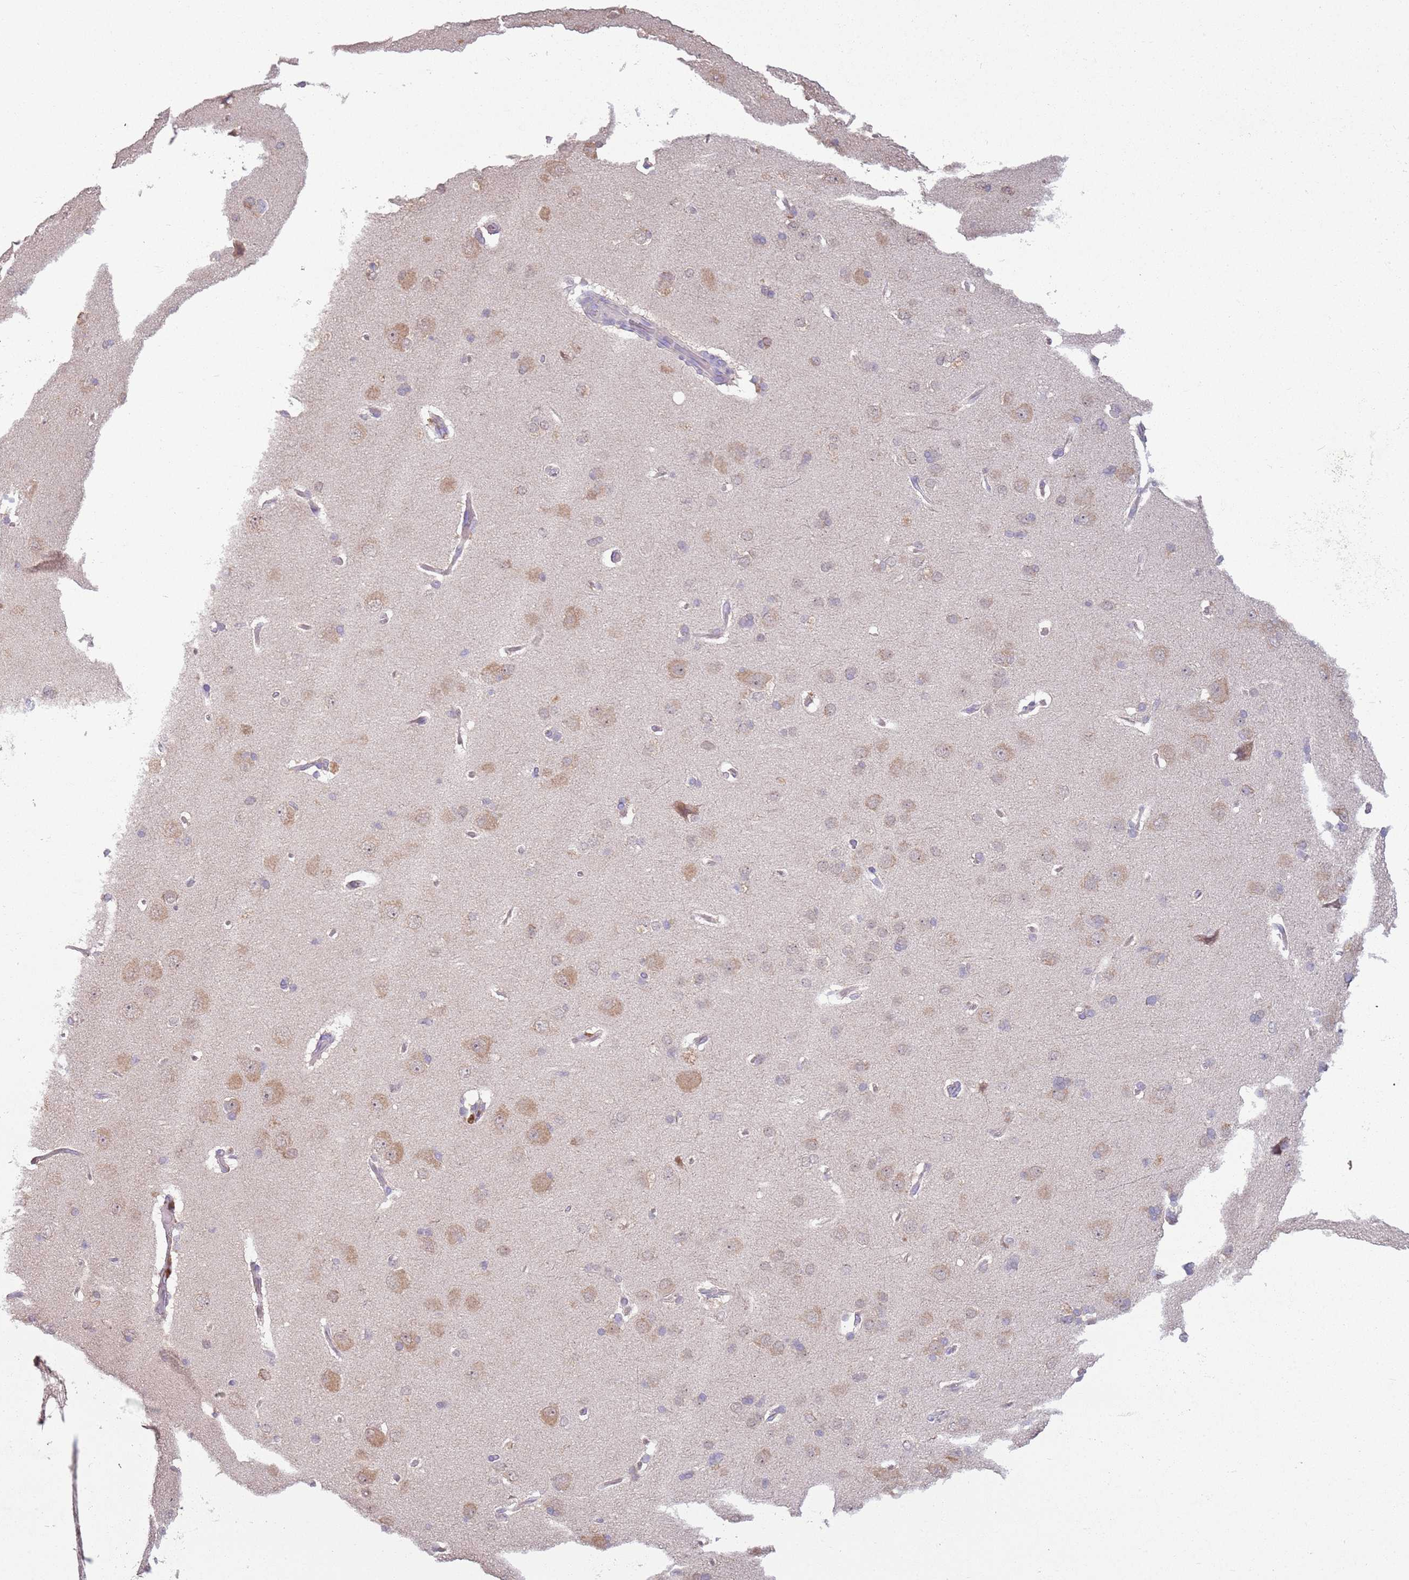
{"staining": {"intensity": "negative", "quantity": "none", "location": "none"}, "tissue": "cerebral cortex", "cell_type": "Endothelial cells", "image_type": "normal", "snomed": [{"axis": "morphology", "description": "Normal tissue, NOS"}, {"axis": "topography", "description": "Cerebral cortex"}], "caption": "High magnification brightfield microscopy of benign cerebral cortex stained with DAB (brown) and counterstained with hematoxylin (blue): endothelial cells show no significant positivity. (Brightfield microscopy of DAB (3,3'-diaminobenzidine) immunohistochemistry (IHC) at high magnification).", "gene": "TEKT4", "patient": {"sex": "male", "age": 62}}